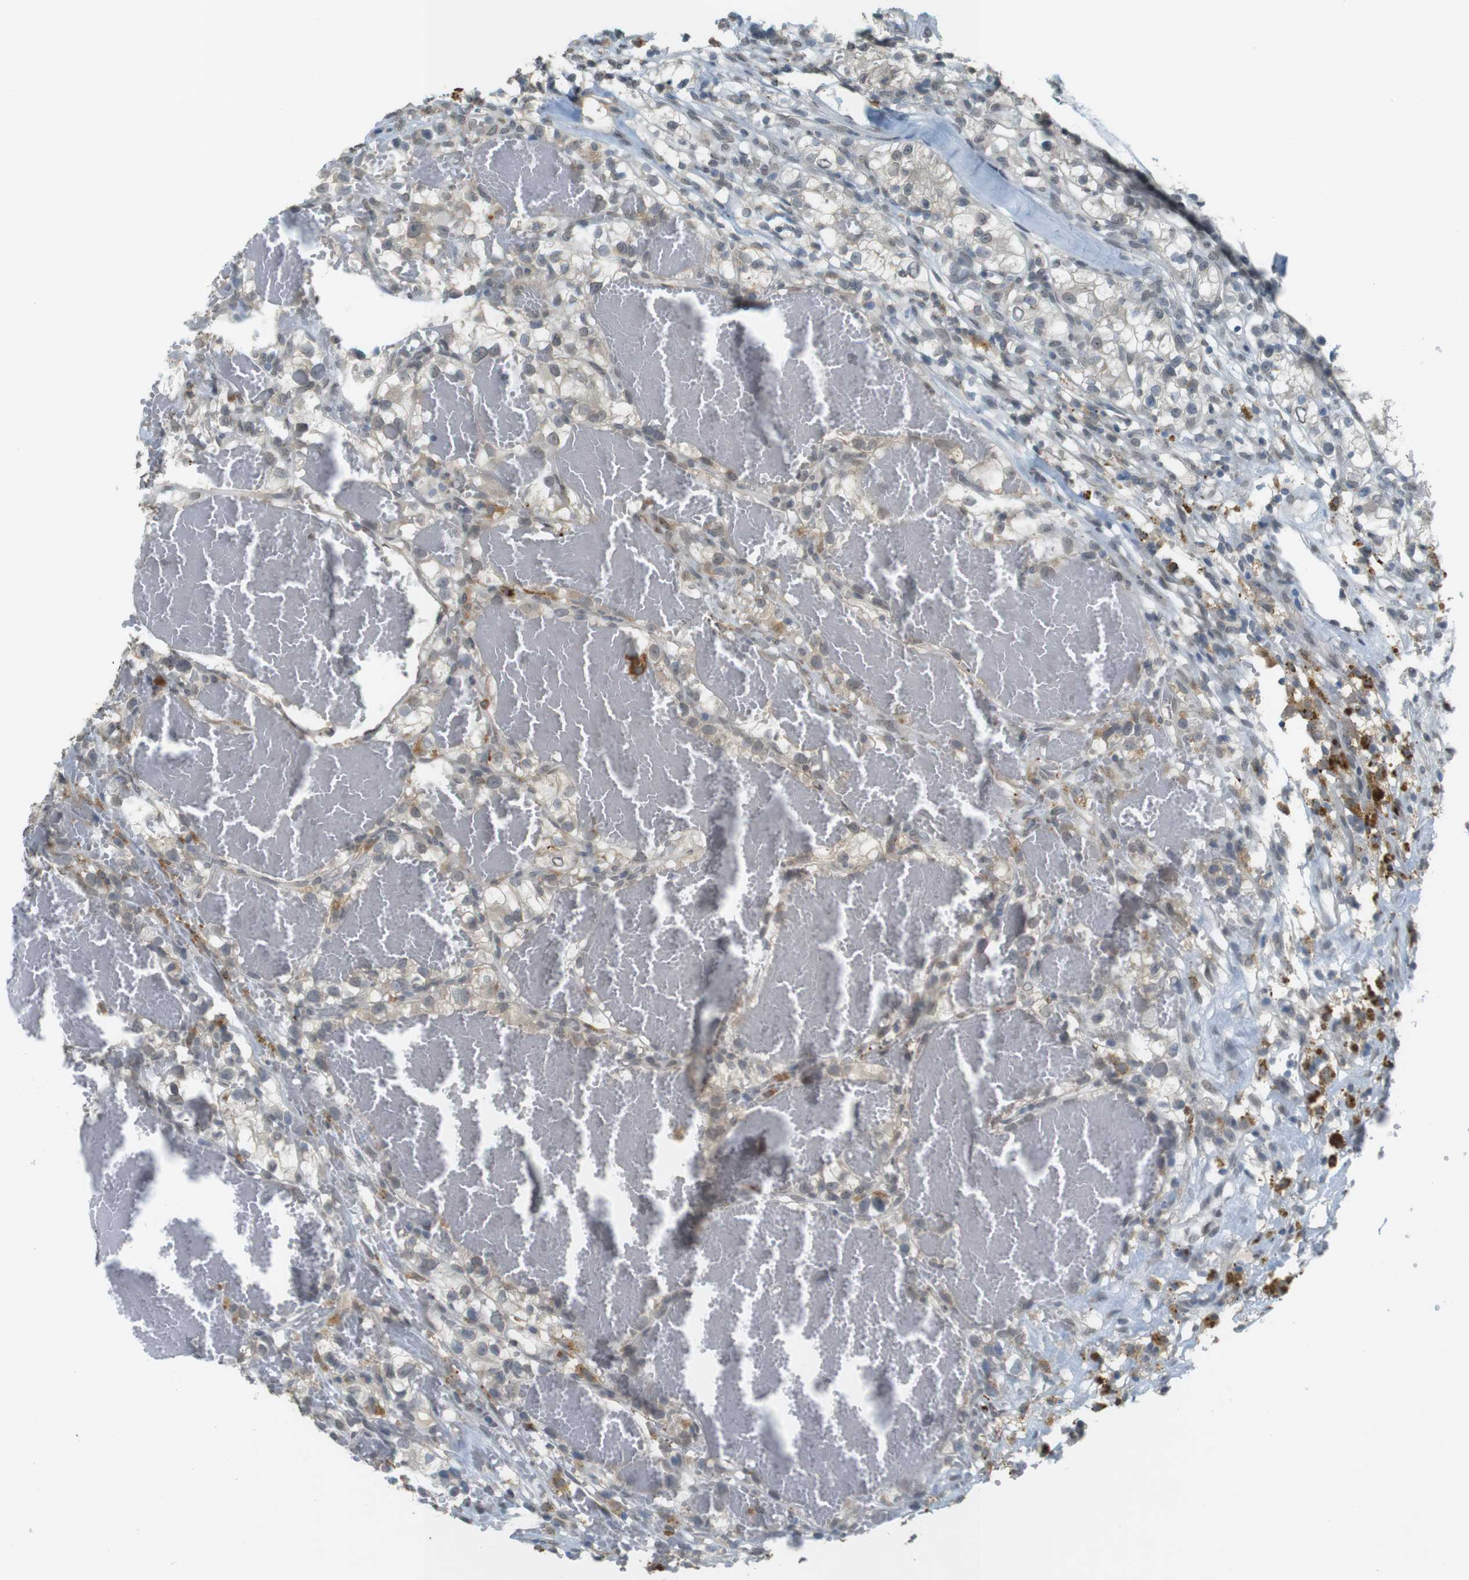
{"staining": {"intensity": "negative", "quantity": "none", "location": "none"}, "tissue": "renal cancer", "cell_type": "Tumor cells", "image_type": "cancer", "snomed": [{"axis": "morphology", "description": "Adenocarcinoma, NOS"}, {"axis": "topography", "description": "Kidney"}], "caption": "The image reveals no significant expression in tumor cells of renal cancer. (DAB immunohistochemistry (IHC) visualized using brightfield microscopy, high magnification).", "gene": "FZD10", "patient": {"sex": "female", "age": 57}}